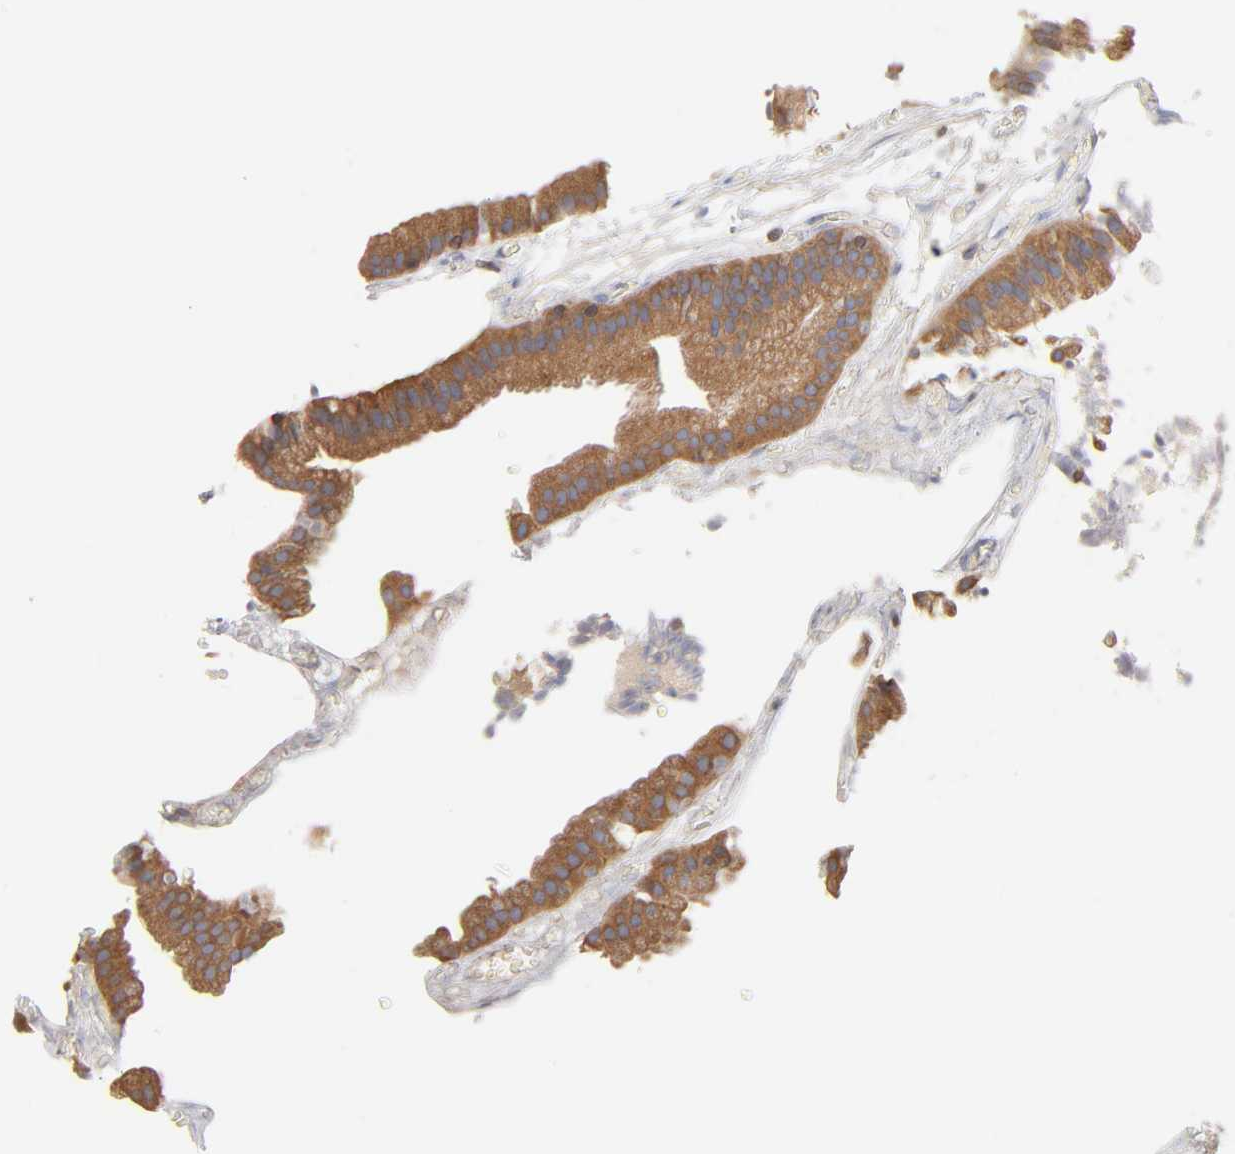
{"staining": {"intensity": "moderate", "quantity": ">75%", "location": "cytoplasmic/membranous"}, "tissue": "gallbladder", "cell_type": "Glandular cells", "image_type": "normal", "snomed": [{"axis": "morphology", "description": "Normal tissue, NOS"}, {"axis": "topography", "description": "Gallbladder"}], "caption": "Human gallbladder stained for a protein (brown) demonstrates moderate cytoplasmic/membranous positive positivity in about >75% of glandular cells.", "gene": "STRN3", "patient": {"sex": "female", "age": 63}}